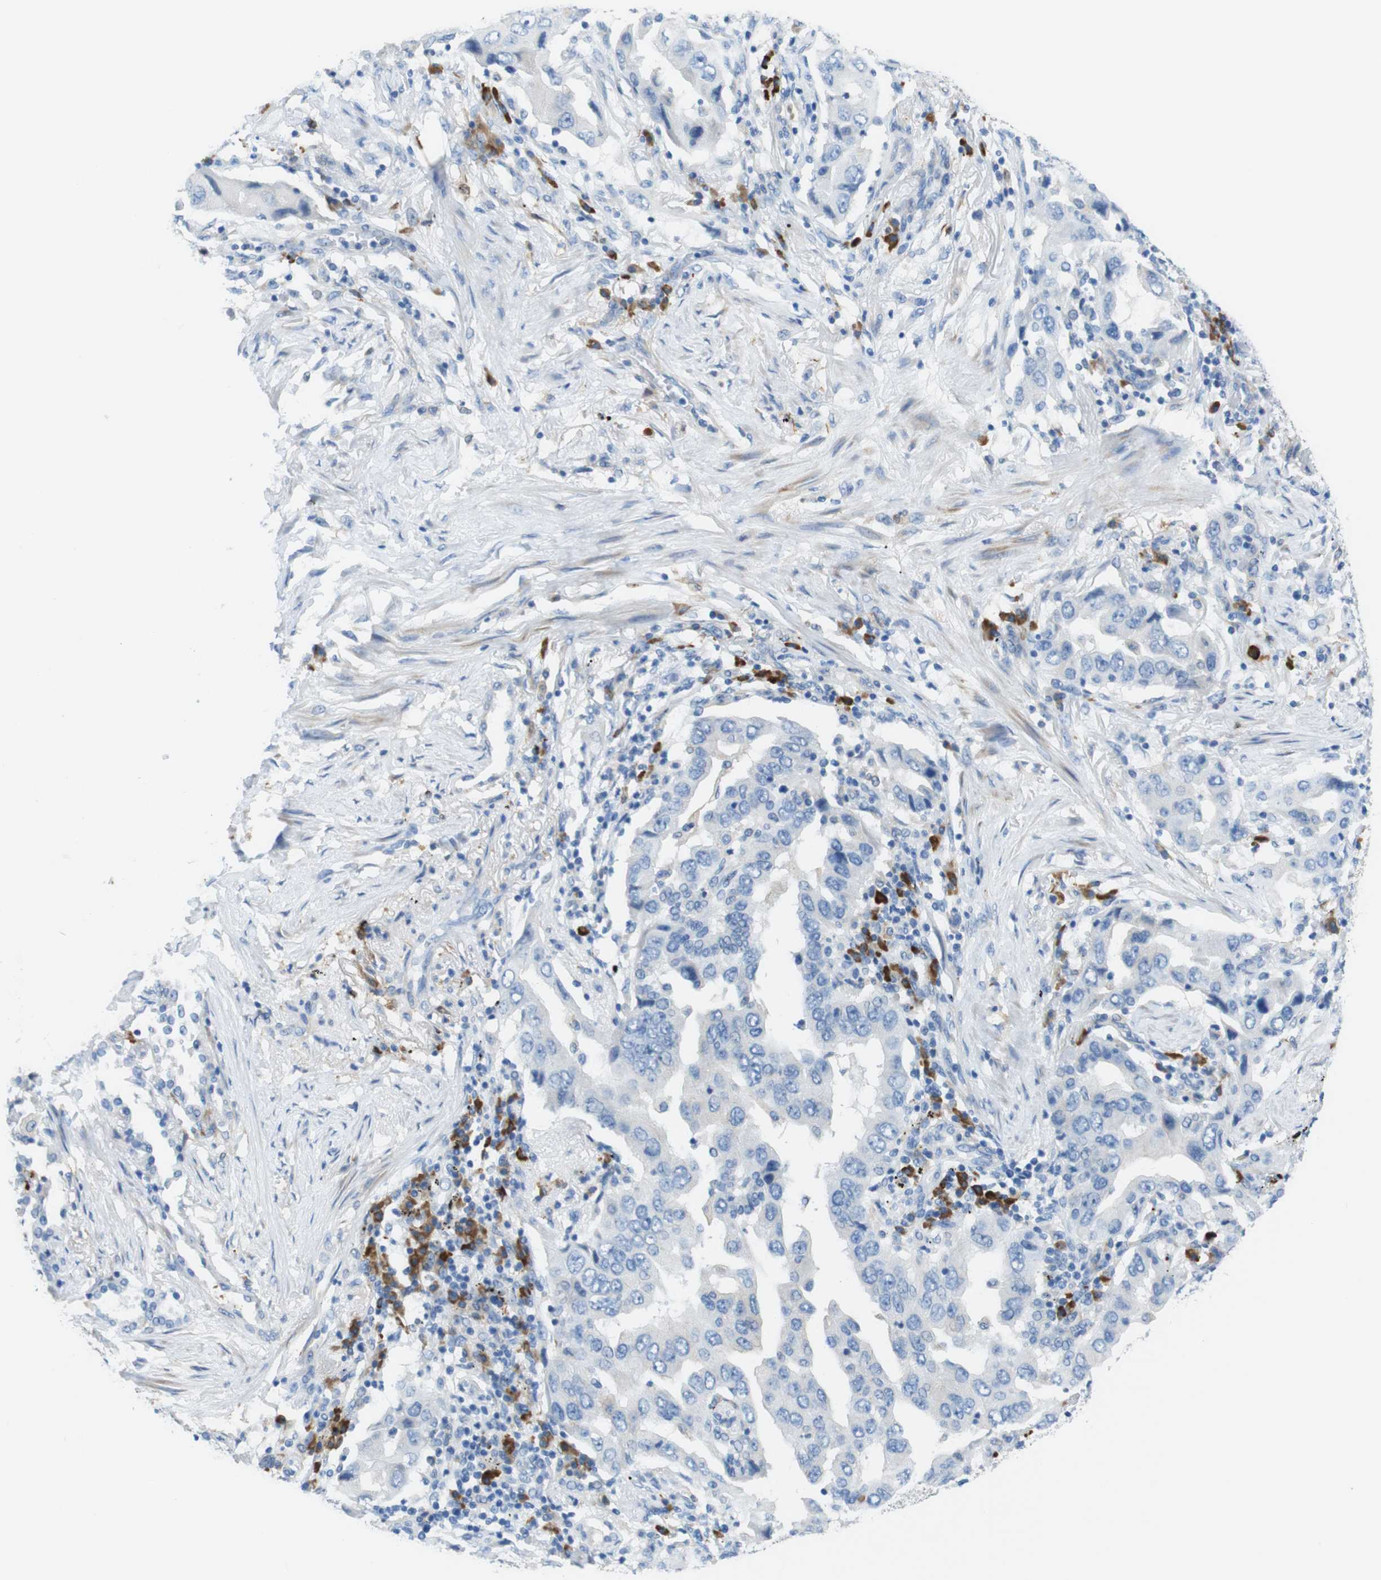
{"staining": {"intensity": "negative", "quantity": "none", "location": "none"}, "tissue": "lung cancer", "cell_type": "Tumor cells", "image_type": "cancer", "snomed": [{"axis": "morphology", "description": "Adenocarcinoma, NOS"}, {"axis": "topography", "description": "Lung"}], "caption": "Immunohistochemistry image of lung cancer (adenocarcinoma) stained for a protein (brown), which shows no staining in tumor cells.", "gene": "CLMN", "patient": {"sex": "female", "age": 65}}